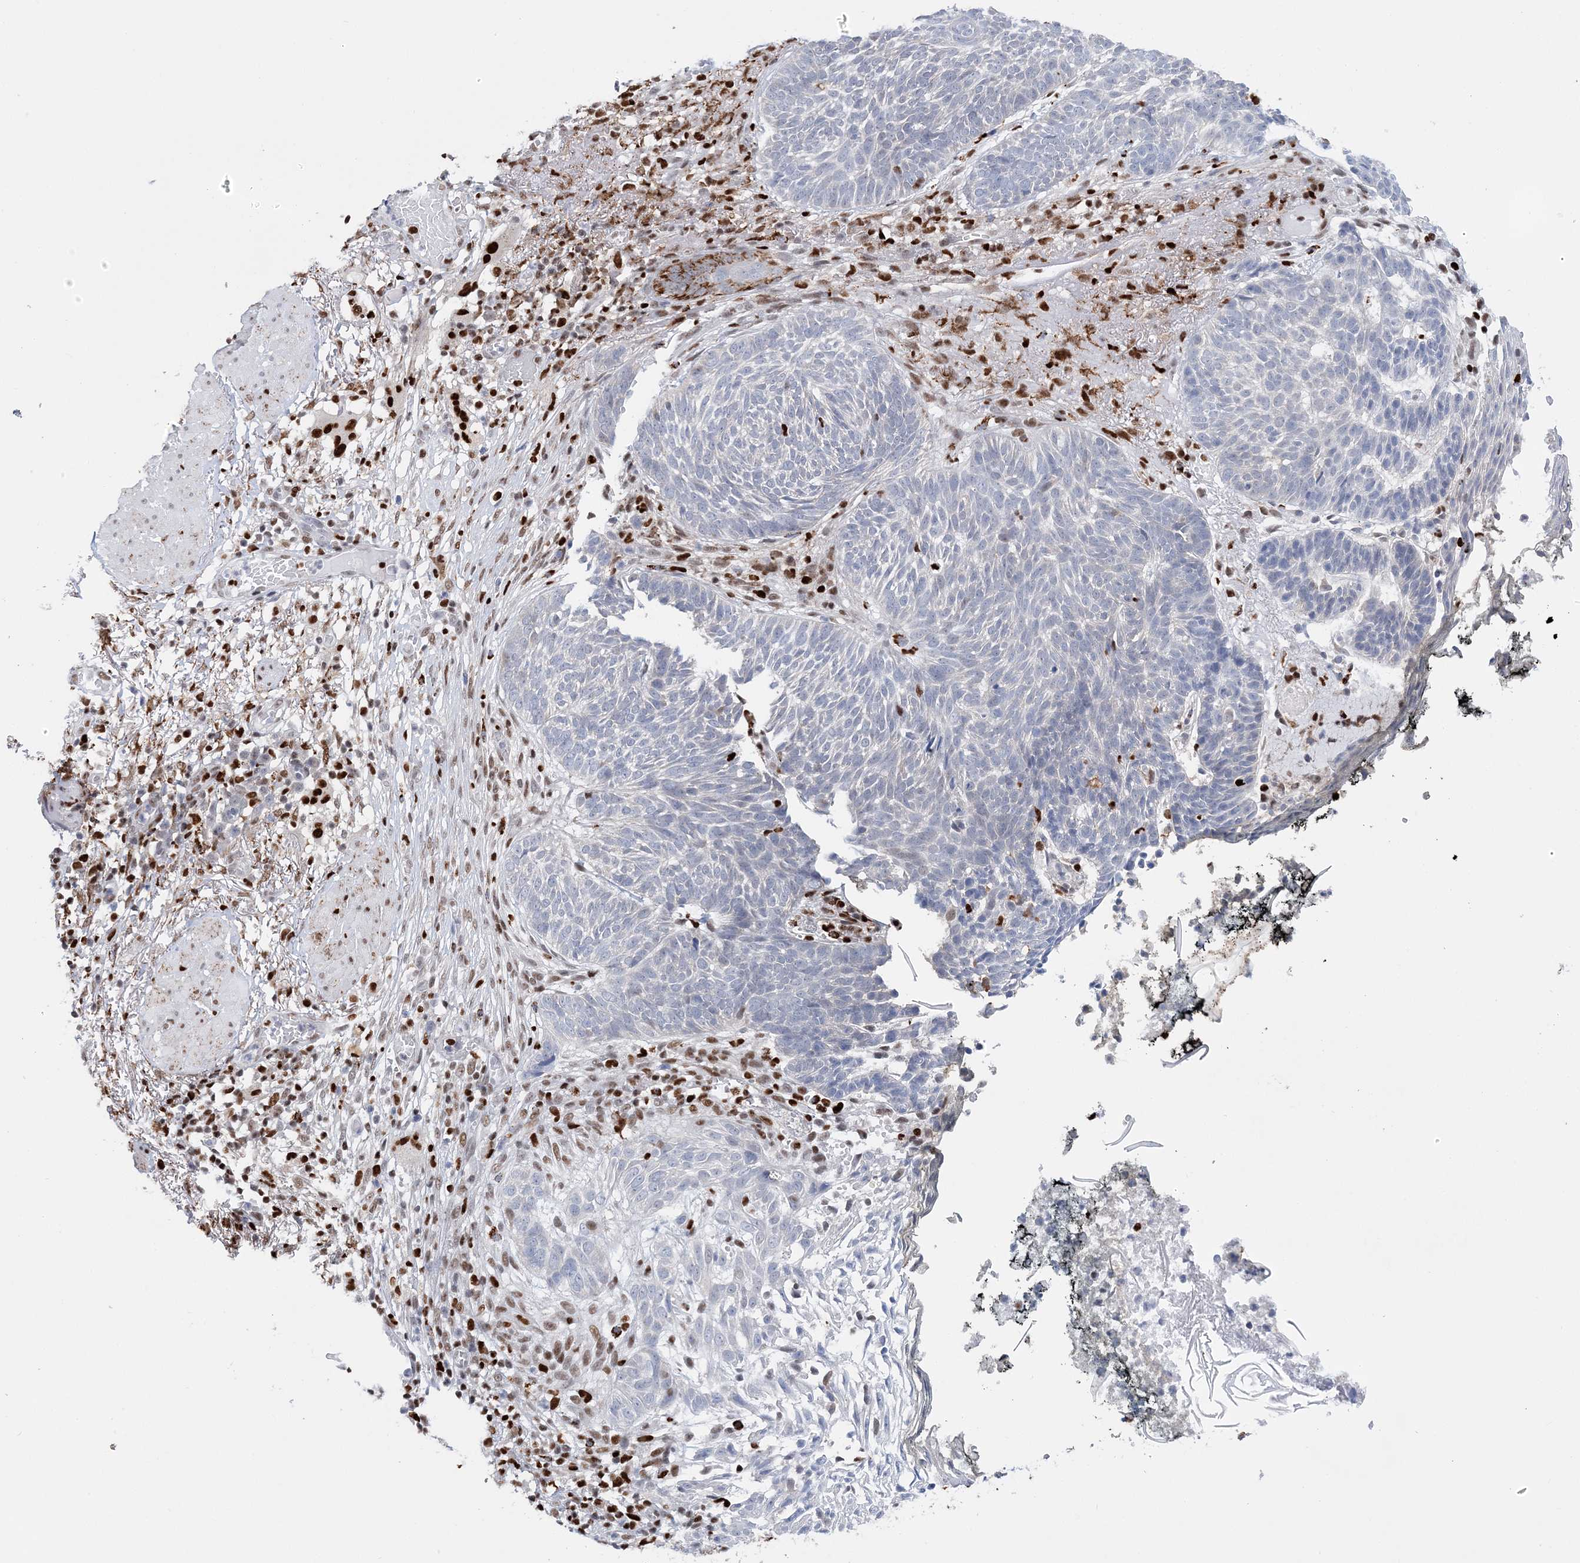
{"staining": {"intensity": "negative", "quantity": "none", "location": "none"}, "tissue": "skin cancer", "cell_type": "Tumor cells", "image_type": "cancer", "snomed": [{"axis": "morphology", "description": "Normal tissue, NOS"}, {"axis": "morphology", "description": "Basal cell carcinoma"}, {"axis": "topography", "description": "Skin"}], "caption": "Tumor cells are negative for brown protein staining in skin cancer.", "gene": "NIT2", "patient": {"sex": "male", "age": 64}}